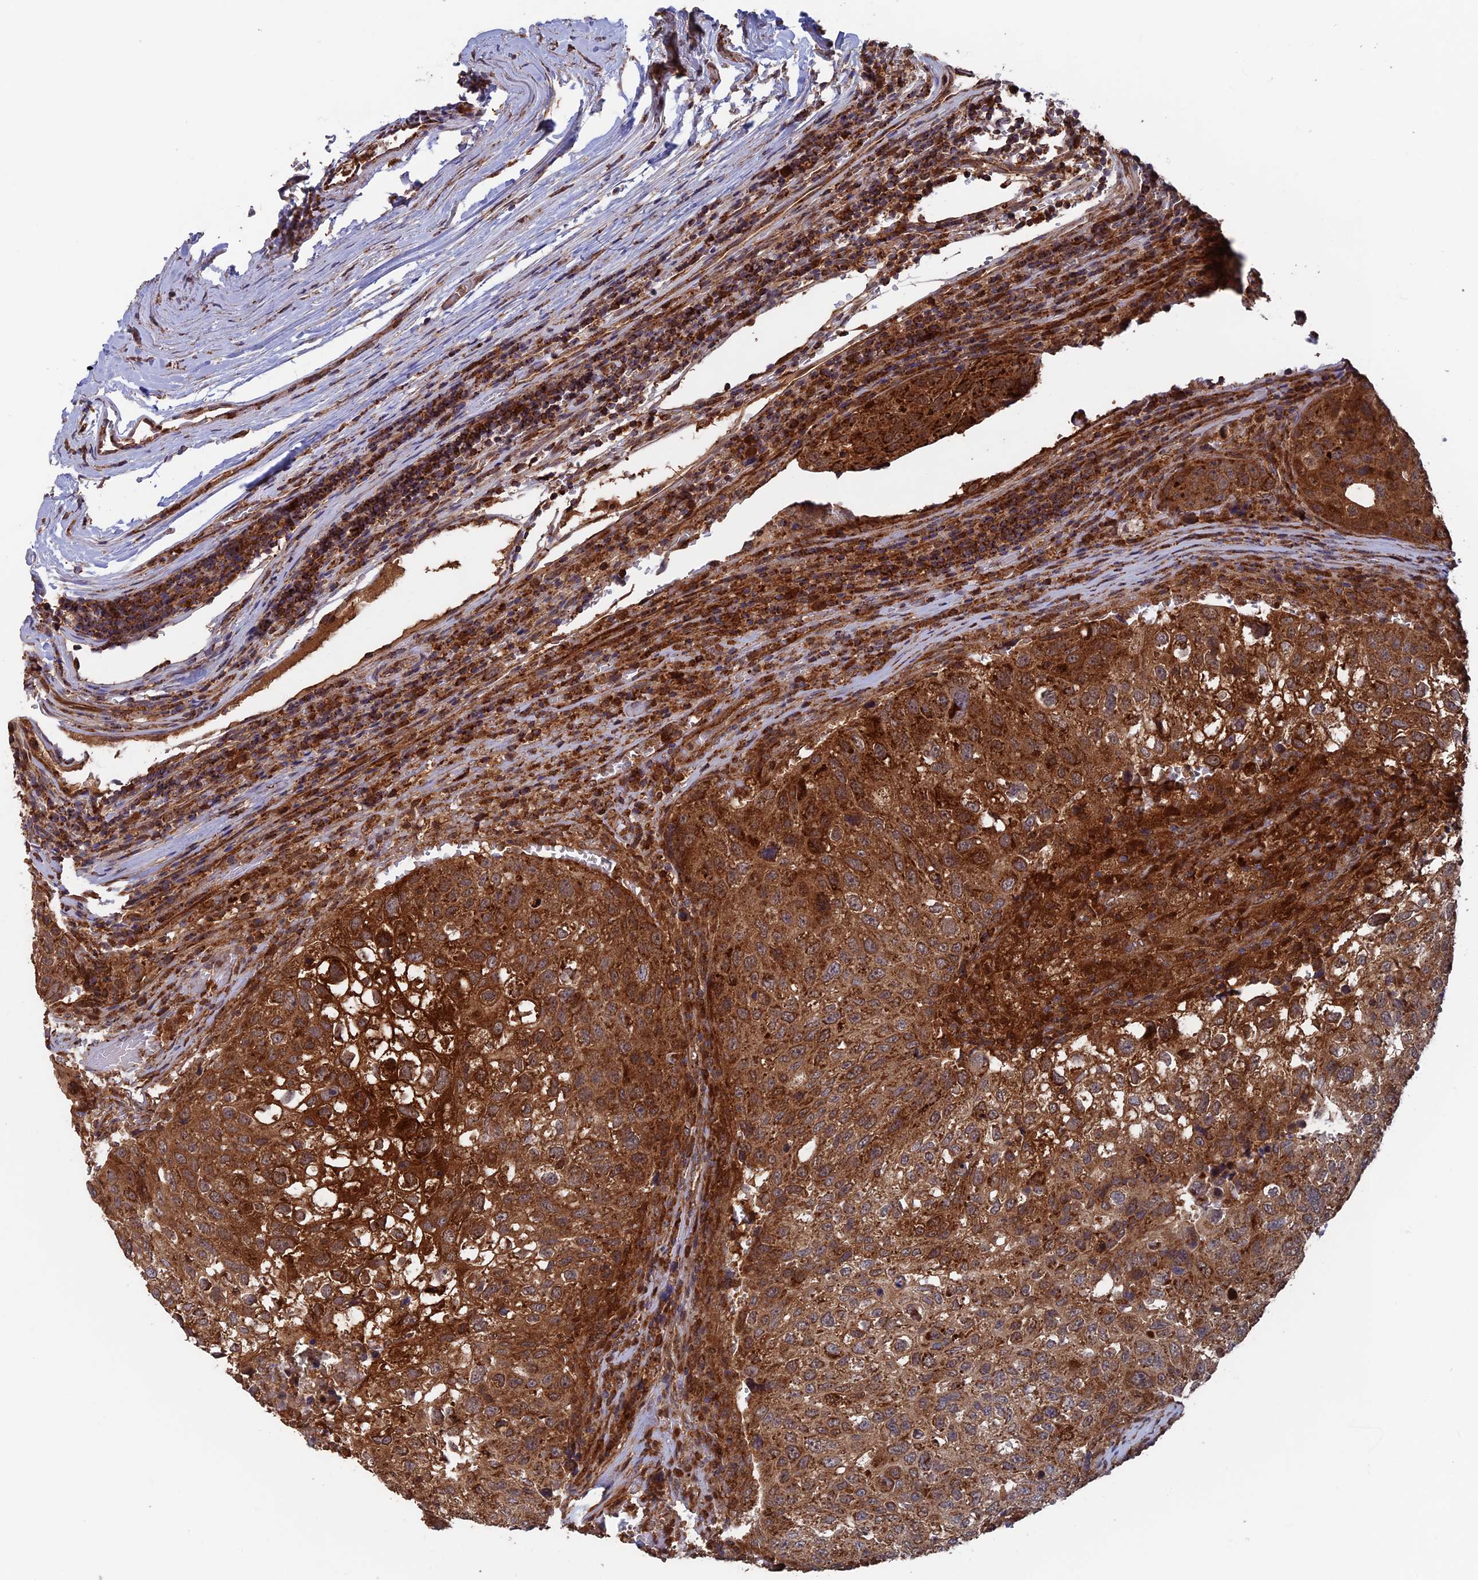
{"staining": {"intensity": "strong", "quantity": ">75%", "location": "cytoplasmic/membranous"}, "tissue": "urothelial cancer", "cell_type": "Tumor cells", "image_type": "cancer", "snomed": [{"axis": "morphology", "description": "Urothelial carcinoma, High grade"}, {"axis": "topography", "description": "Lymph node"}, {"axis": "topography", "description": "Urinary bladder"}], "caption": "This micrograph demonstrates immunohistochemistry staining of urothelial carcinoma (high-grade), with high strong cytoplasmic/membranous positivity in approximately >75% of tumor cells.", "gene": "DTYMK", "patient": {"sex": "male", "age": 51}}